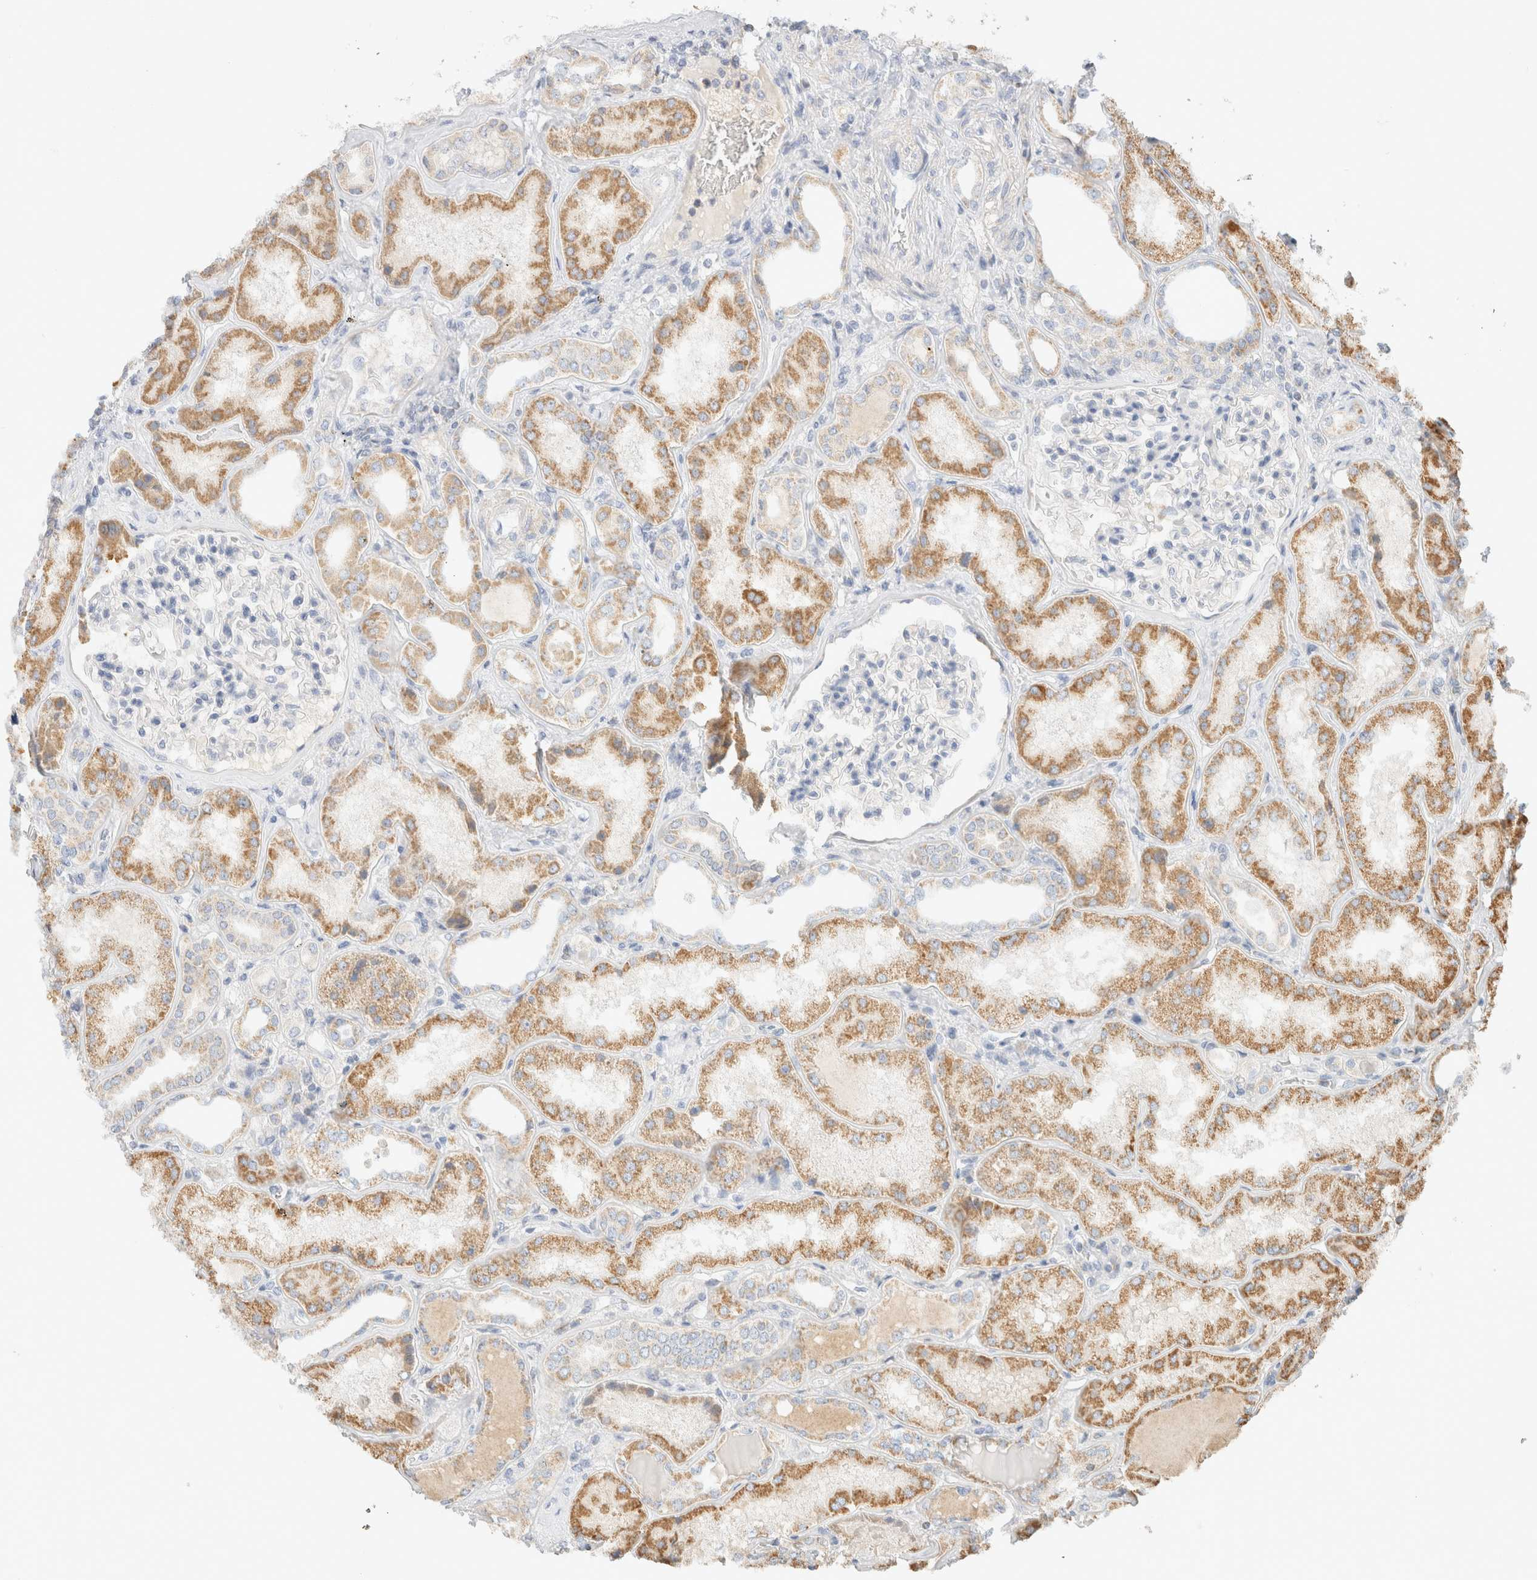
{"staining": {"intensity": "negative", "quantity": "none", "location": "none"}, "tissue": "kidney", "cell_type": "Cells in glomeruli", "image_type": "normal", "snomed": [{"axis": "morphology", "description": "Normal tissue, NOS"}, {"axis": "topography", "description": "Kidney"}], "caption": "The micrograph exhibits no staining of cells in glomeruli in unremarkable kidney.", "gene": "HDHD3", "patient": {"sex": "female", "age": 56}}